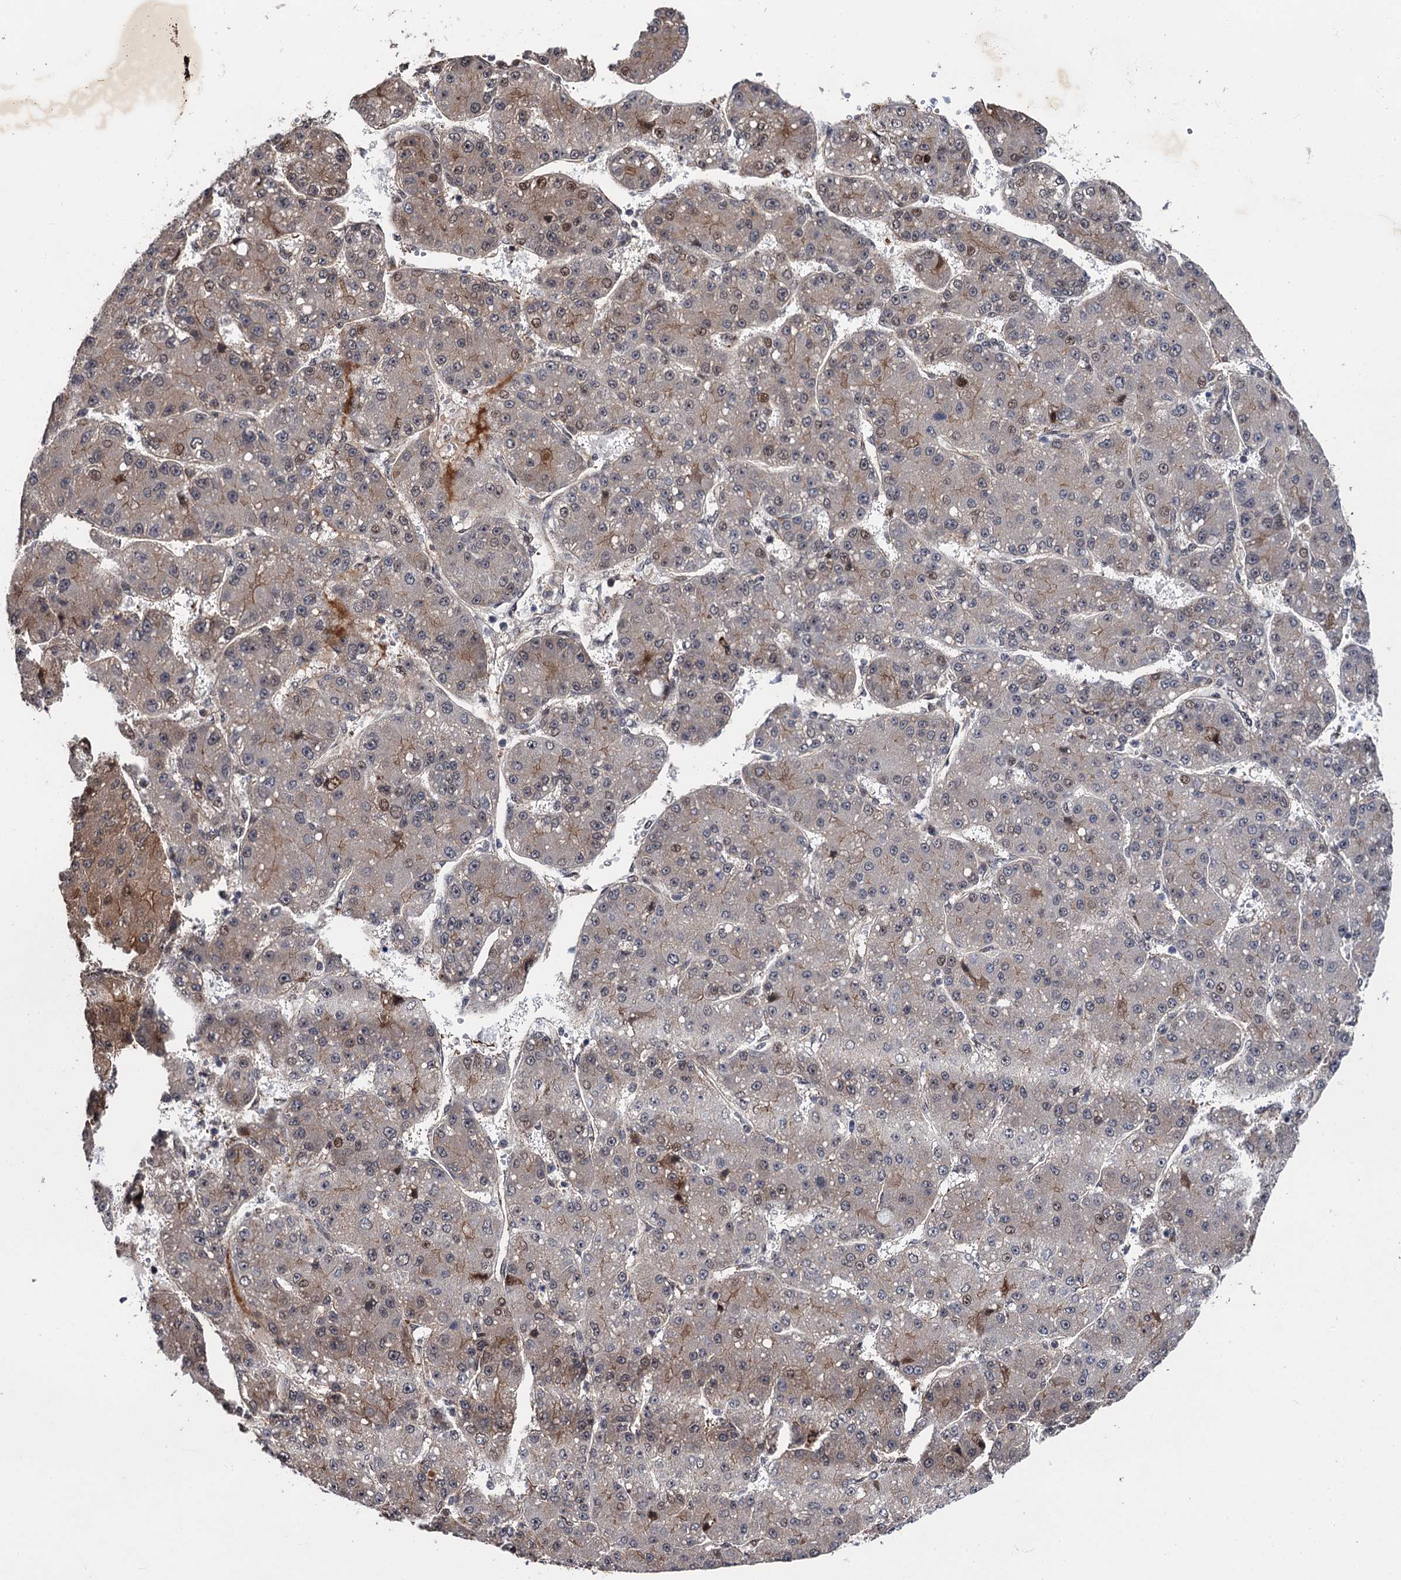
{"staining": {"intensity": "weak", "quantity": "<25%", "location": "cytoplasmic/membranous"}, "tissue": "liver cancer", "cell_type": "Tumor cells", "image_type": "cancer", "snomed": [{"axis": "morphology", "description": "Carcinoma, Hepatocellular, NOS"}, {"axis": "topography", "description": "Liver"}], "caption": "A photomicrograph of human liver cancer (hepatocellular carcinoma) is negative for staining in tumor cells.", "gene": "CDC23", "patient": {"sex": "male", "age": 67}}